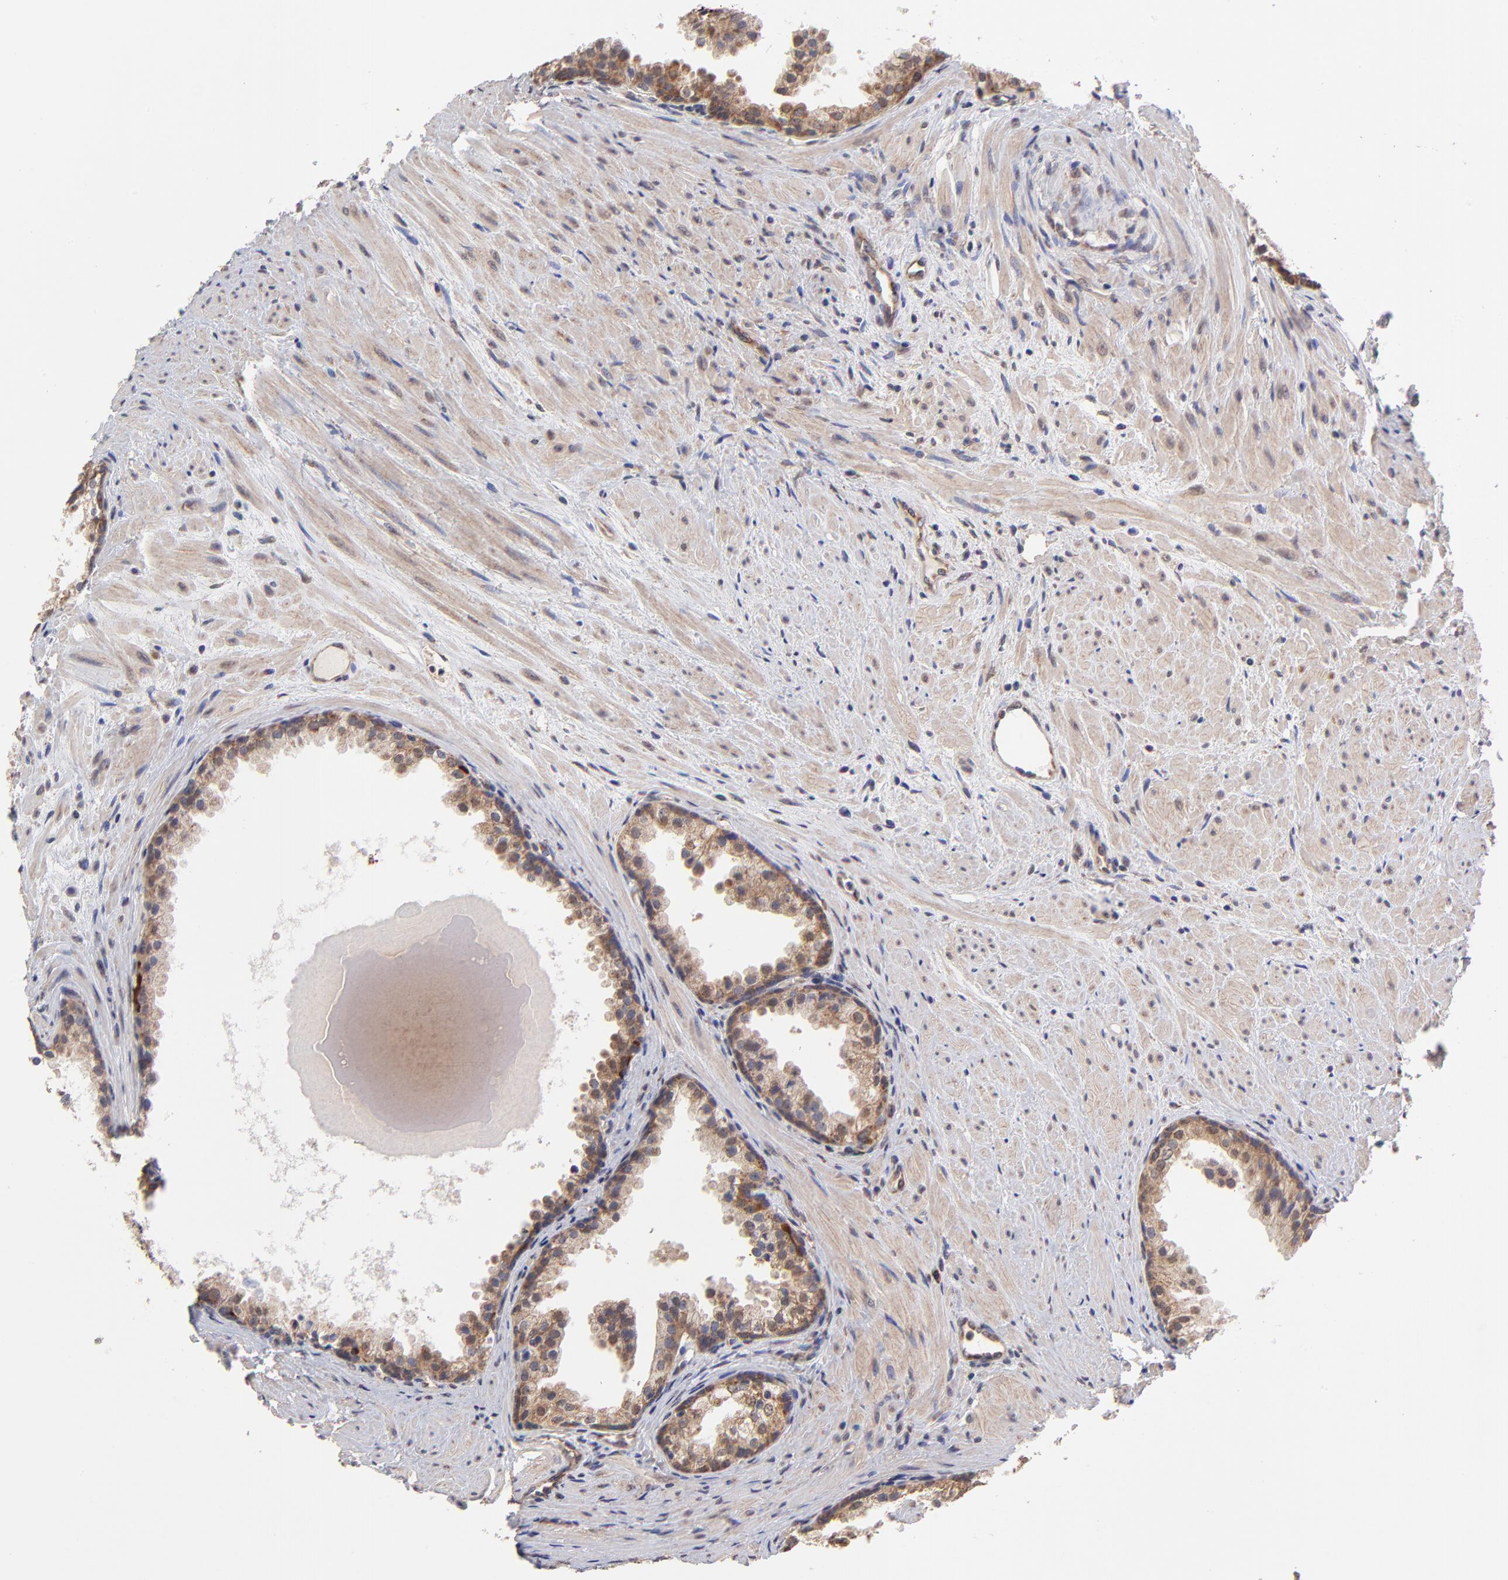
{"staining": {"intensity": "strong", "quantity": ">75%", "location": "cytoplasmic/membranous"}, "tissue": "prostate cancer", "cell_type": "Tumor cells", "image_type": "cancer", "snomed": [{"axis": "morphology", "description": "Adenocarcinoma, Medium grade"}, {"axis": "topography", "description": "Prostate"}], "caption": "Human prostate medium-grade adenocarcinoma stained with a brown dye shows strong cytoplasmic/membranous positive staining in approximately >75% of tumor cells.", "gene": "UBE2H", "patient": {"sex": "male", "age": 70}}